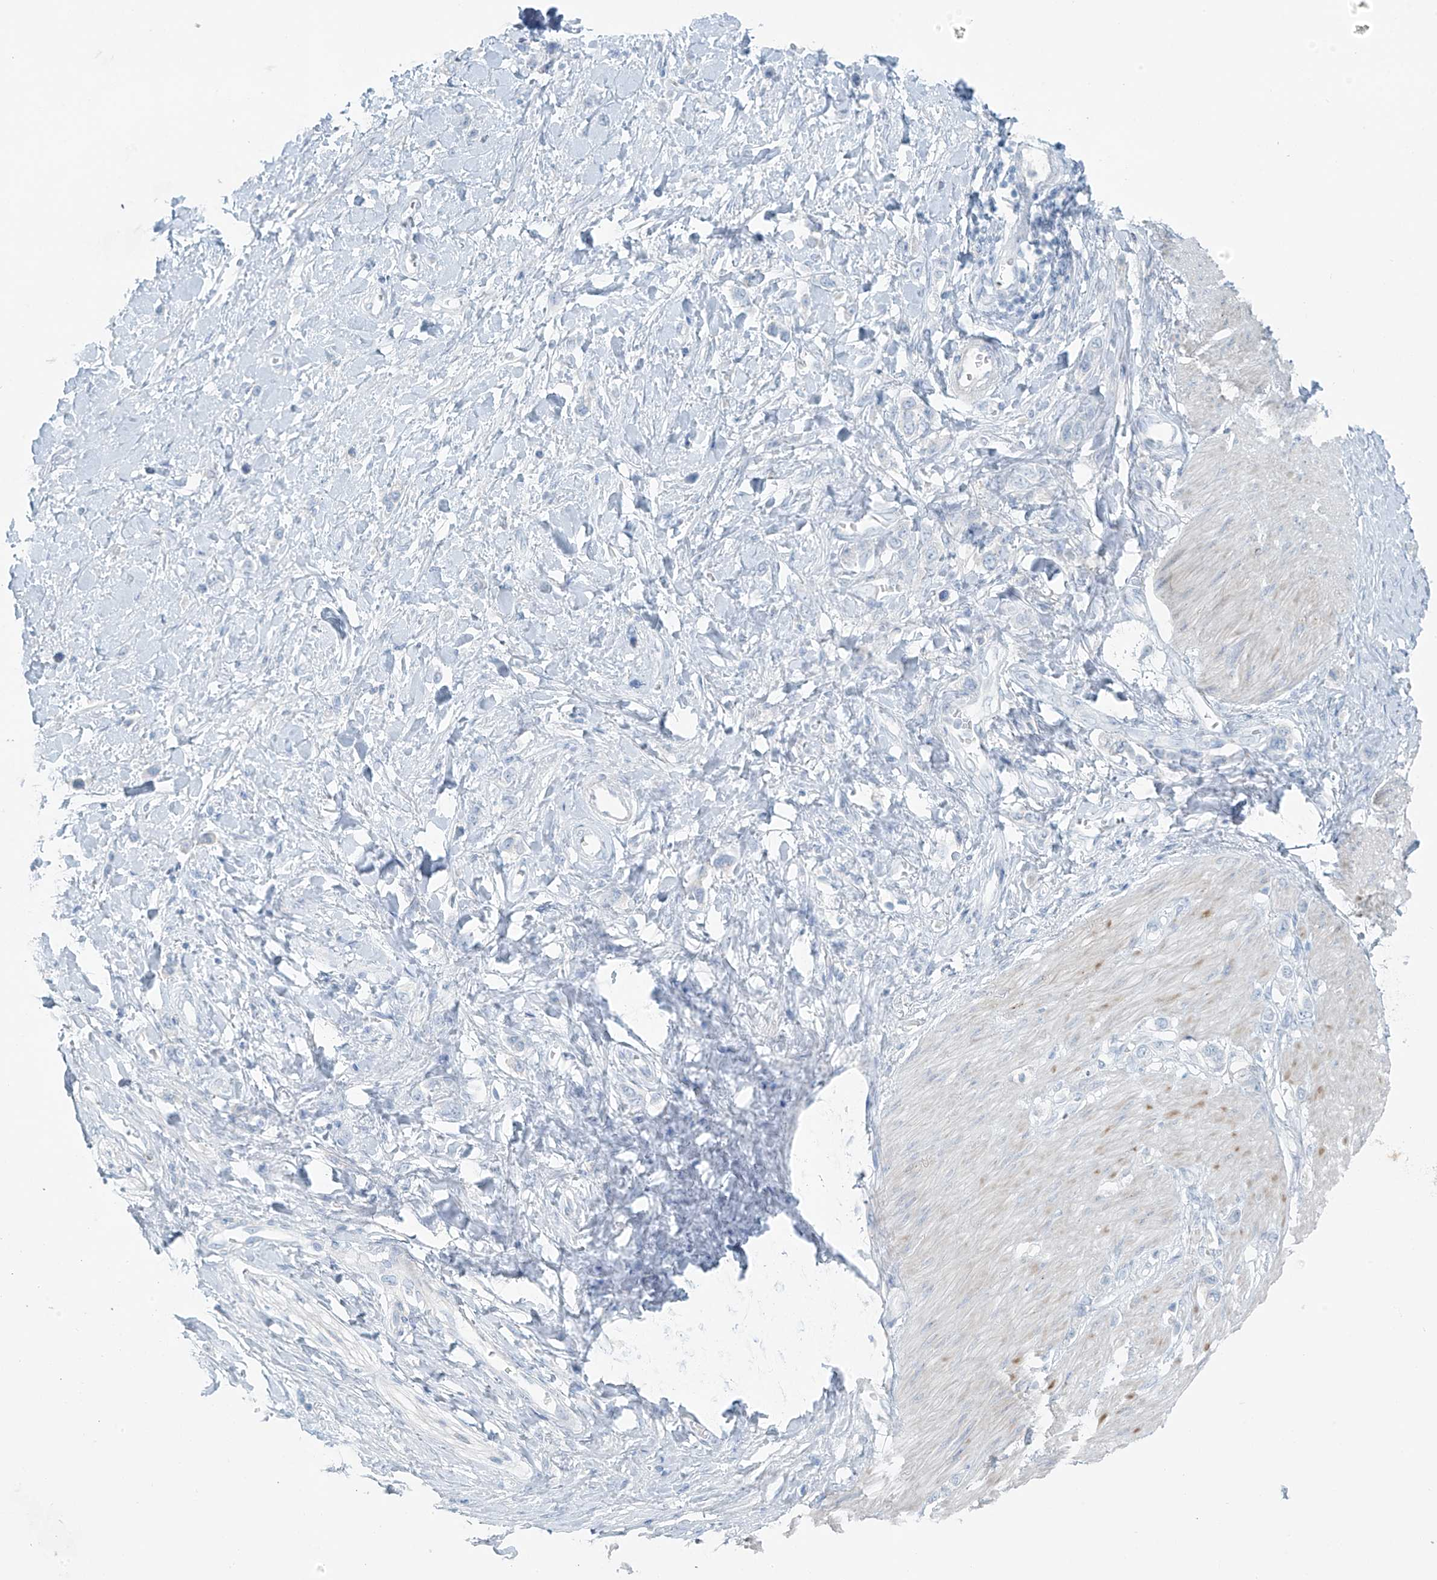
{"staining": {"intensity": "negative", "quantity": "none", "location": "none"}, "tissue": "stomach cancer", "cell_type": "Tumor cells", "image_type": "cancer", "snomed": [{"axis": "morphology", "description": "Normal tissue, NOS"}, {"axis": "morphology", "description": "Adenocarcinoma, NOS"}, {"axis": "topography", "description": "Stomach, upper"}, {"axis": "topography", "description": "Stomach"}], "caption": "Human stomach cancer (adenocarcinoma) stained for a protein using immunohistochemistry reveals no staining in tumor cells.", "gene": "SLC25A43", "patient": {"sex": "female", "age": 65}}